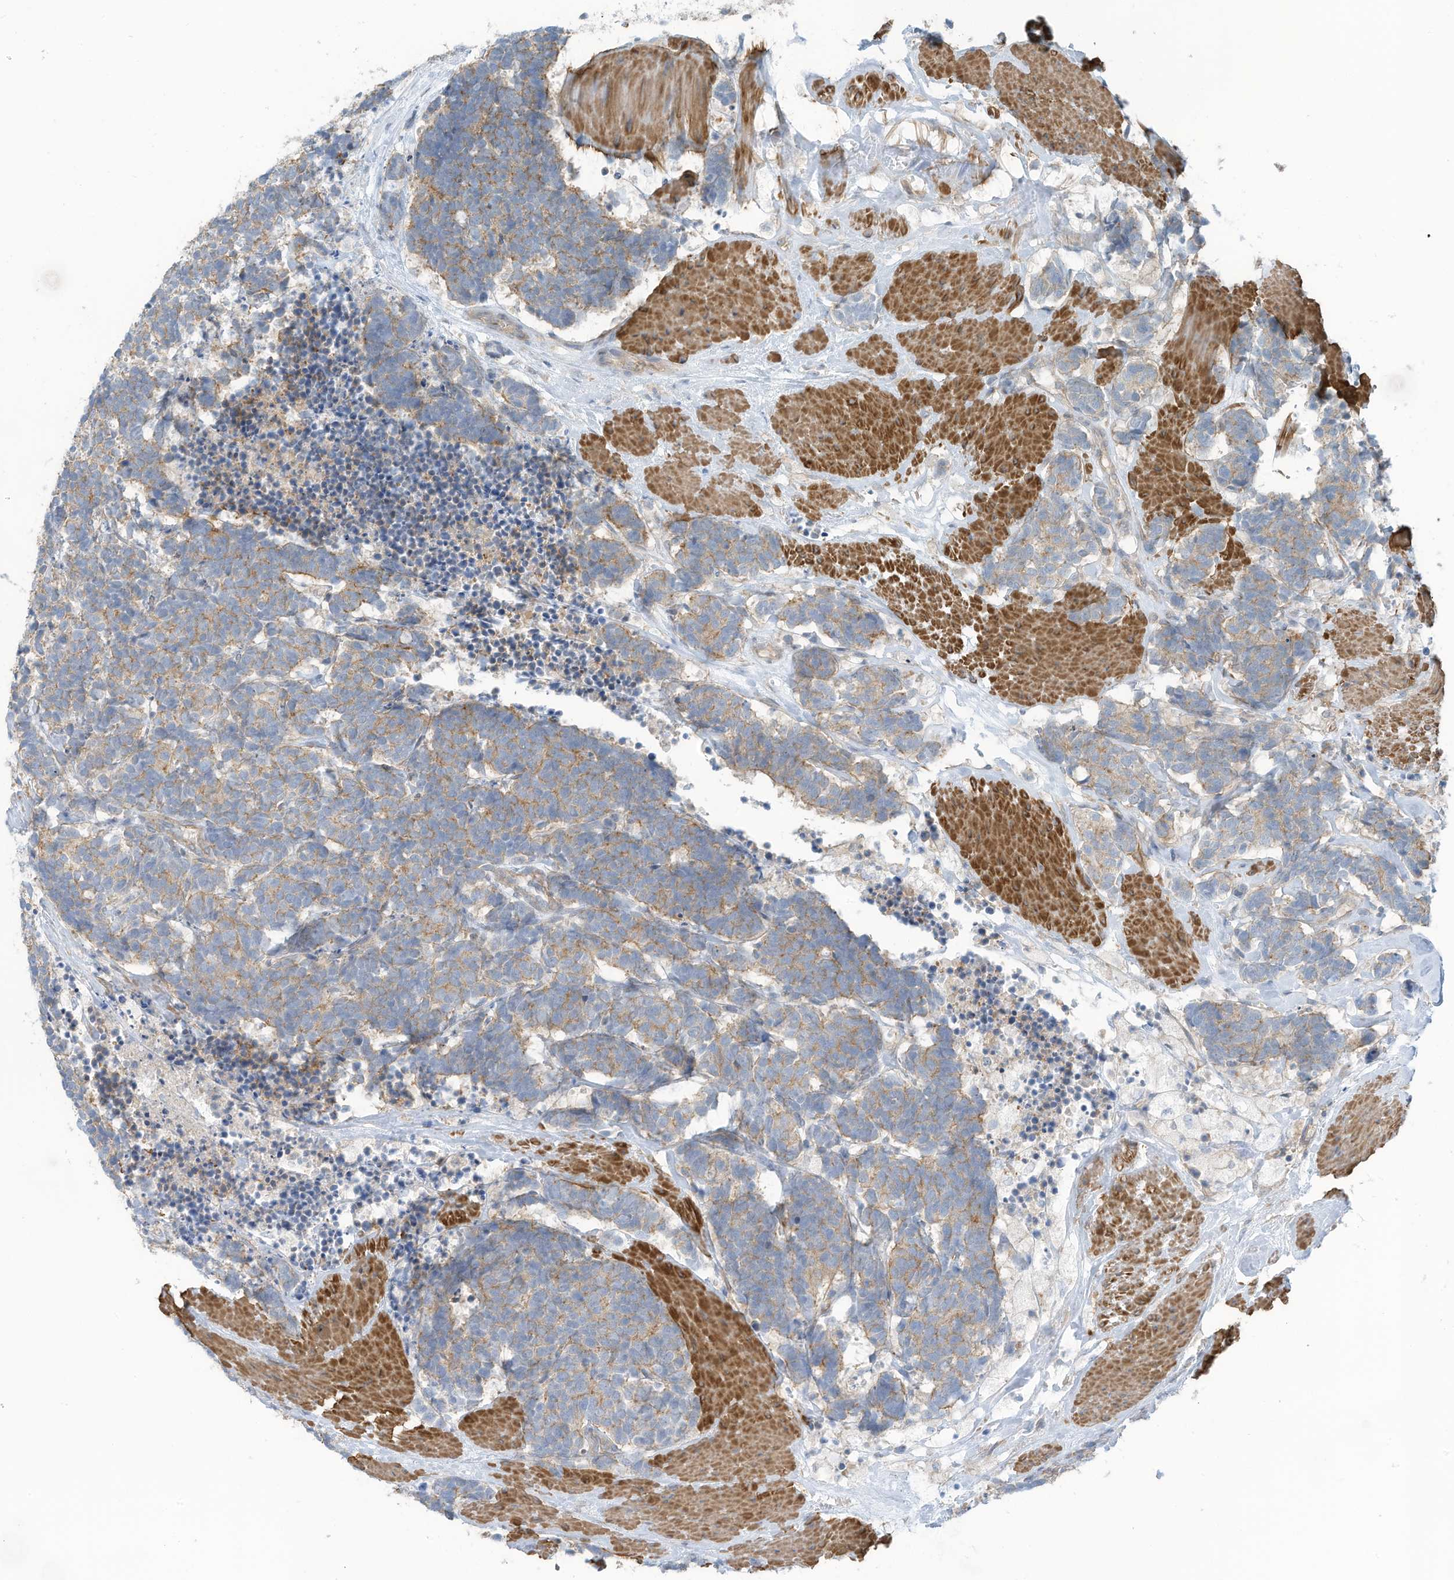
{"staining": {"intensity": "weak", "quantity": "25%-75%", "location": "cytoplasmic/membranous"}, "tissue": "carcinoid", "cell_type": "Tumor cells", "image_type": "cancer", "snomed": [{"axis": "morphology", "description": "Carcinoma, NOS"}, {"axis": "morphology", "description": "Carcinoid, malignant, NOS"}, {"axis": "topography", "description": "Urinary bladder"}], "caption": "DAB immunohistochemical staining of carcinoma shows weak cytoplasmic/membranous protein expression in approximately 25%-75% of tumor cells.", "gene": "ZNF846", "patient": {"sex": "male", "age": 57}}